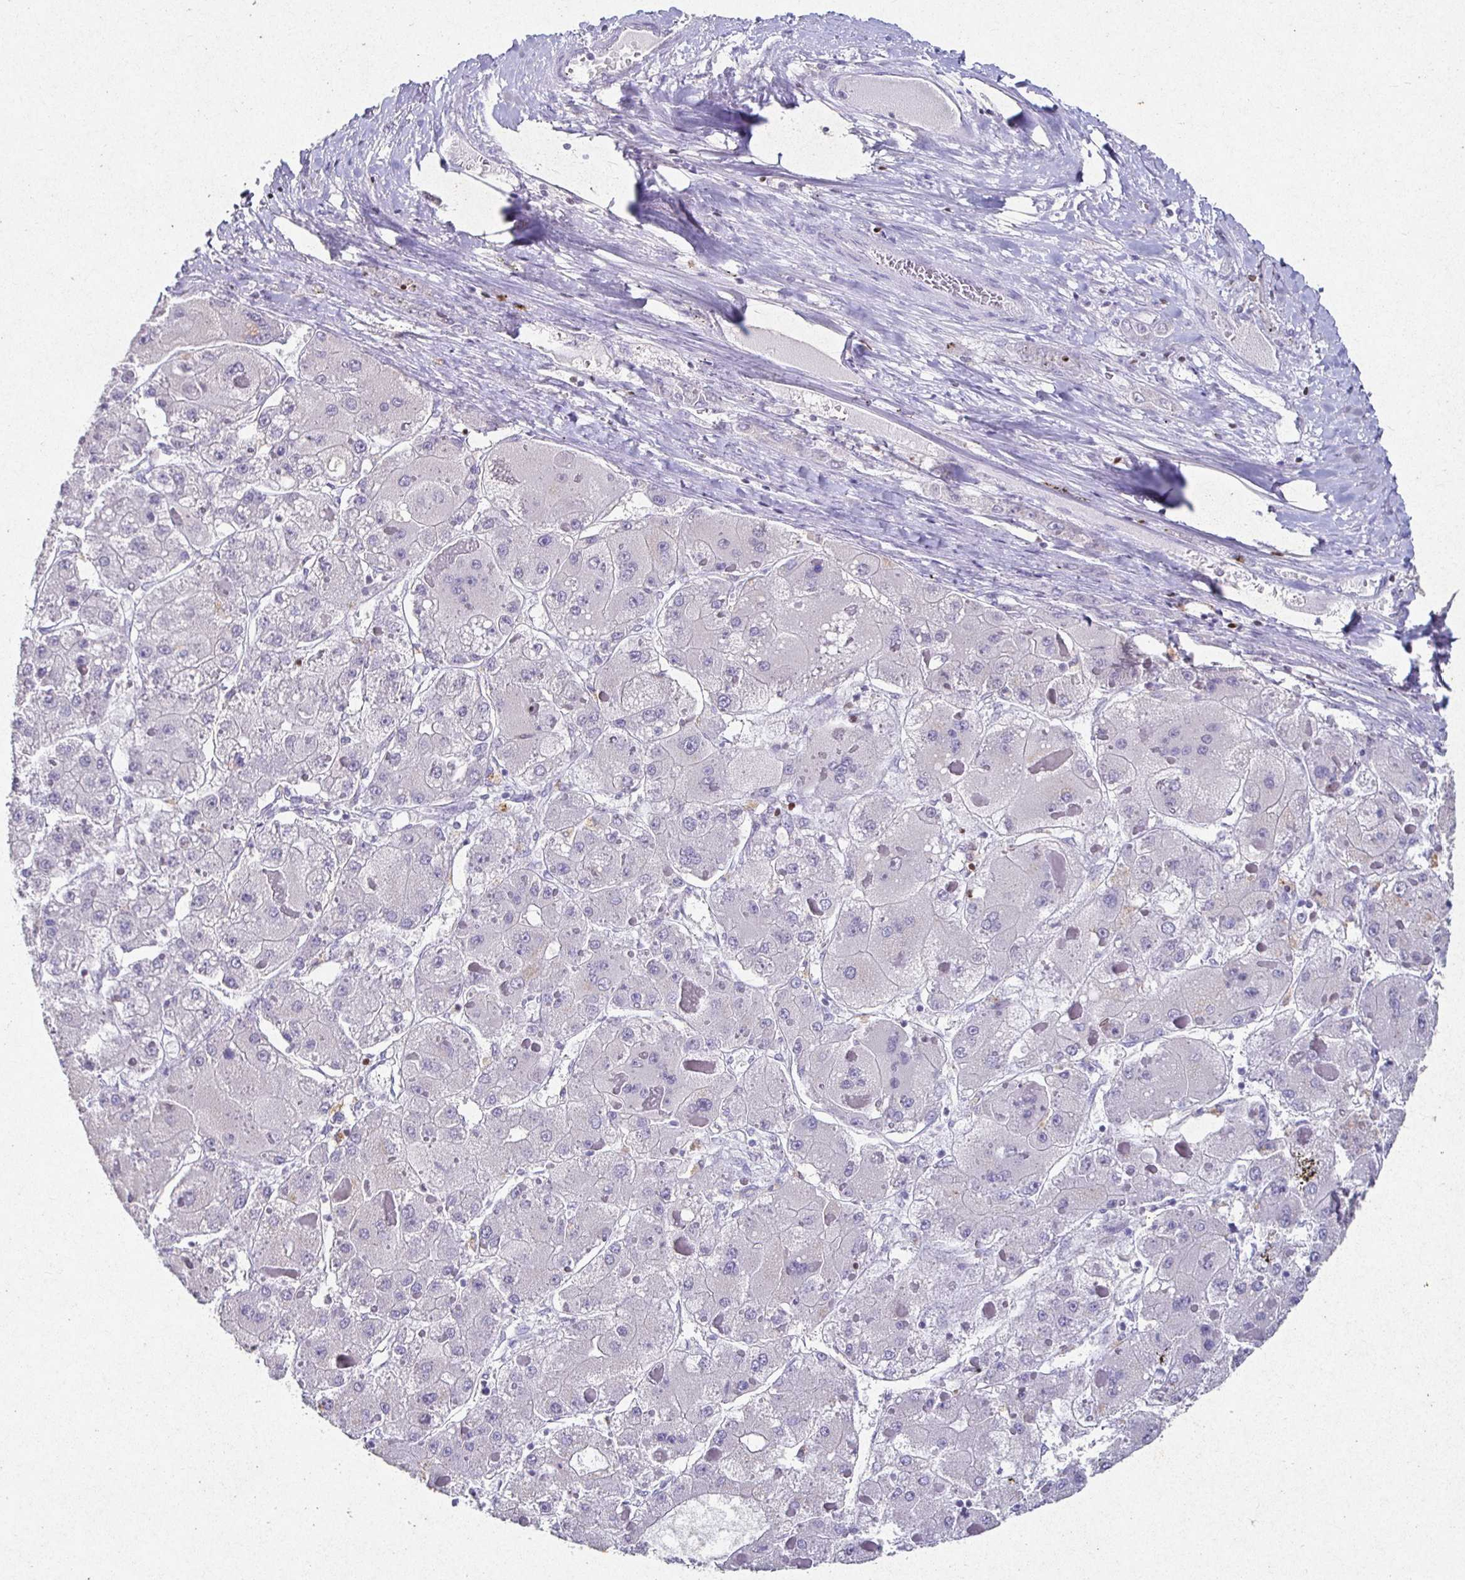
{"staining": {"intensity": "negative", "quantity": "none", "location": "none"}, "tissue": "liver cancer", "cell_type": "Tumor cells", "image_type": "cancer", "snomed": [{"axis": "morphology", "description": "Carcinoma, Hepatocellular, NOS"}, {"axis": "topography", "description": "Liver"}], "caption": "This is an IHC image of human hepatocellular carcinoma (liver). There is no staining in tumor cells.", "gene": "SATB1", "patient": {"sex": "female", "age": 73}}